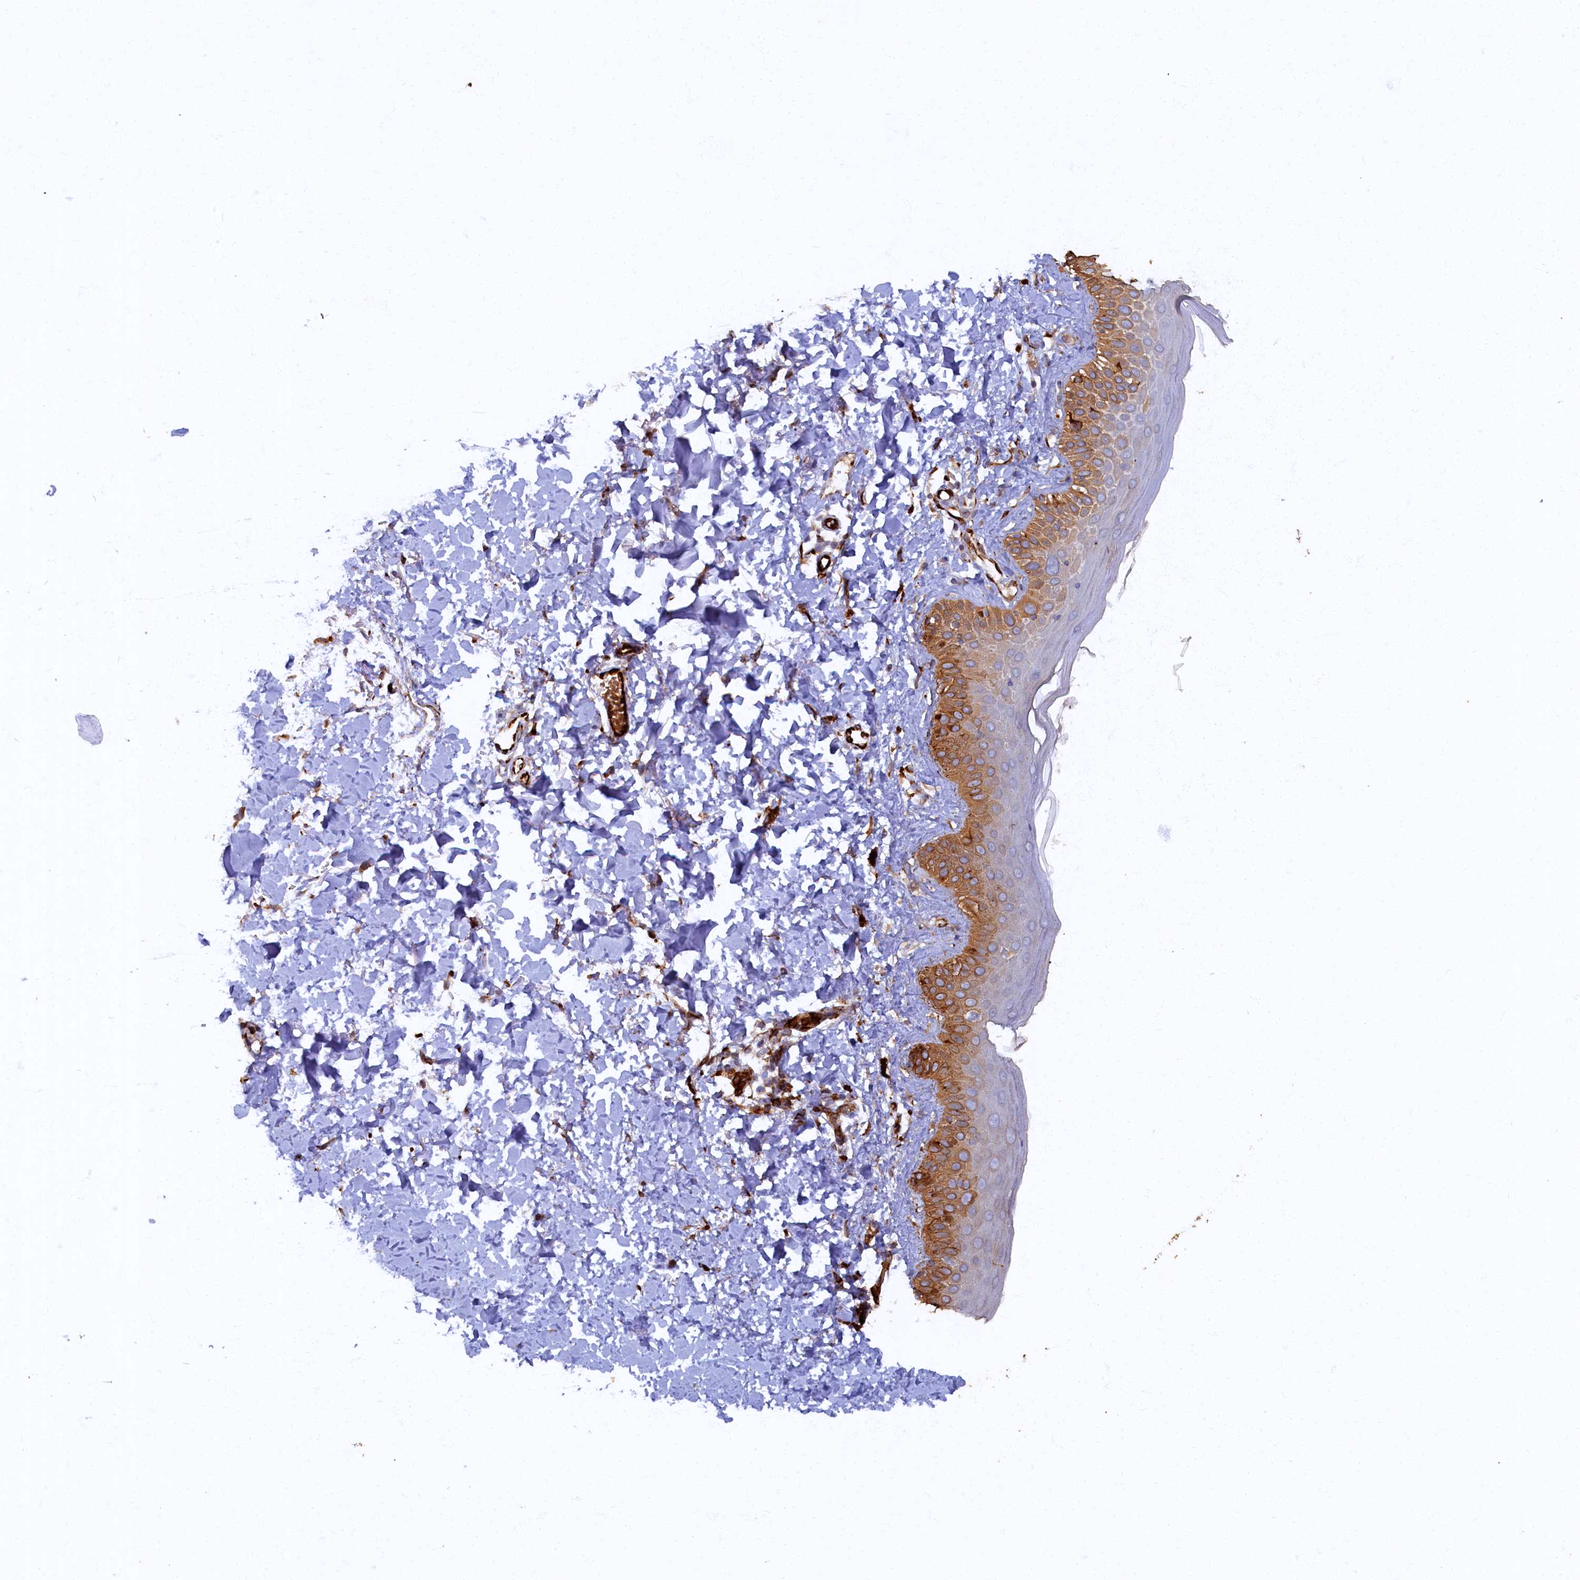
{"staining": {"intensity": "moderate", "quantity": ">75%", "location": "cytoplasmic/membranous"}, "tissue": "skin", "cell_type": "Fibroblasts", "image_type": "normal", "snomed": [{"axis": "morphology", "description": "Normal tissue, NOS"}, {"axis": "topography", "description": "Skin"}], "caption": "Protein staining by IHC exhibits moderate cytoplasmic/membranous positivity in approximately >75% of fibroblasts in normal skin. (DAB IHC, brown staining for protein, blue staining for nuclei).", "gene": "ARL11", "patient": {"sex": "male", "age": 52}}